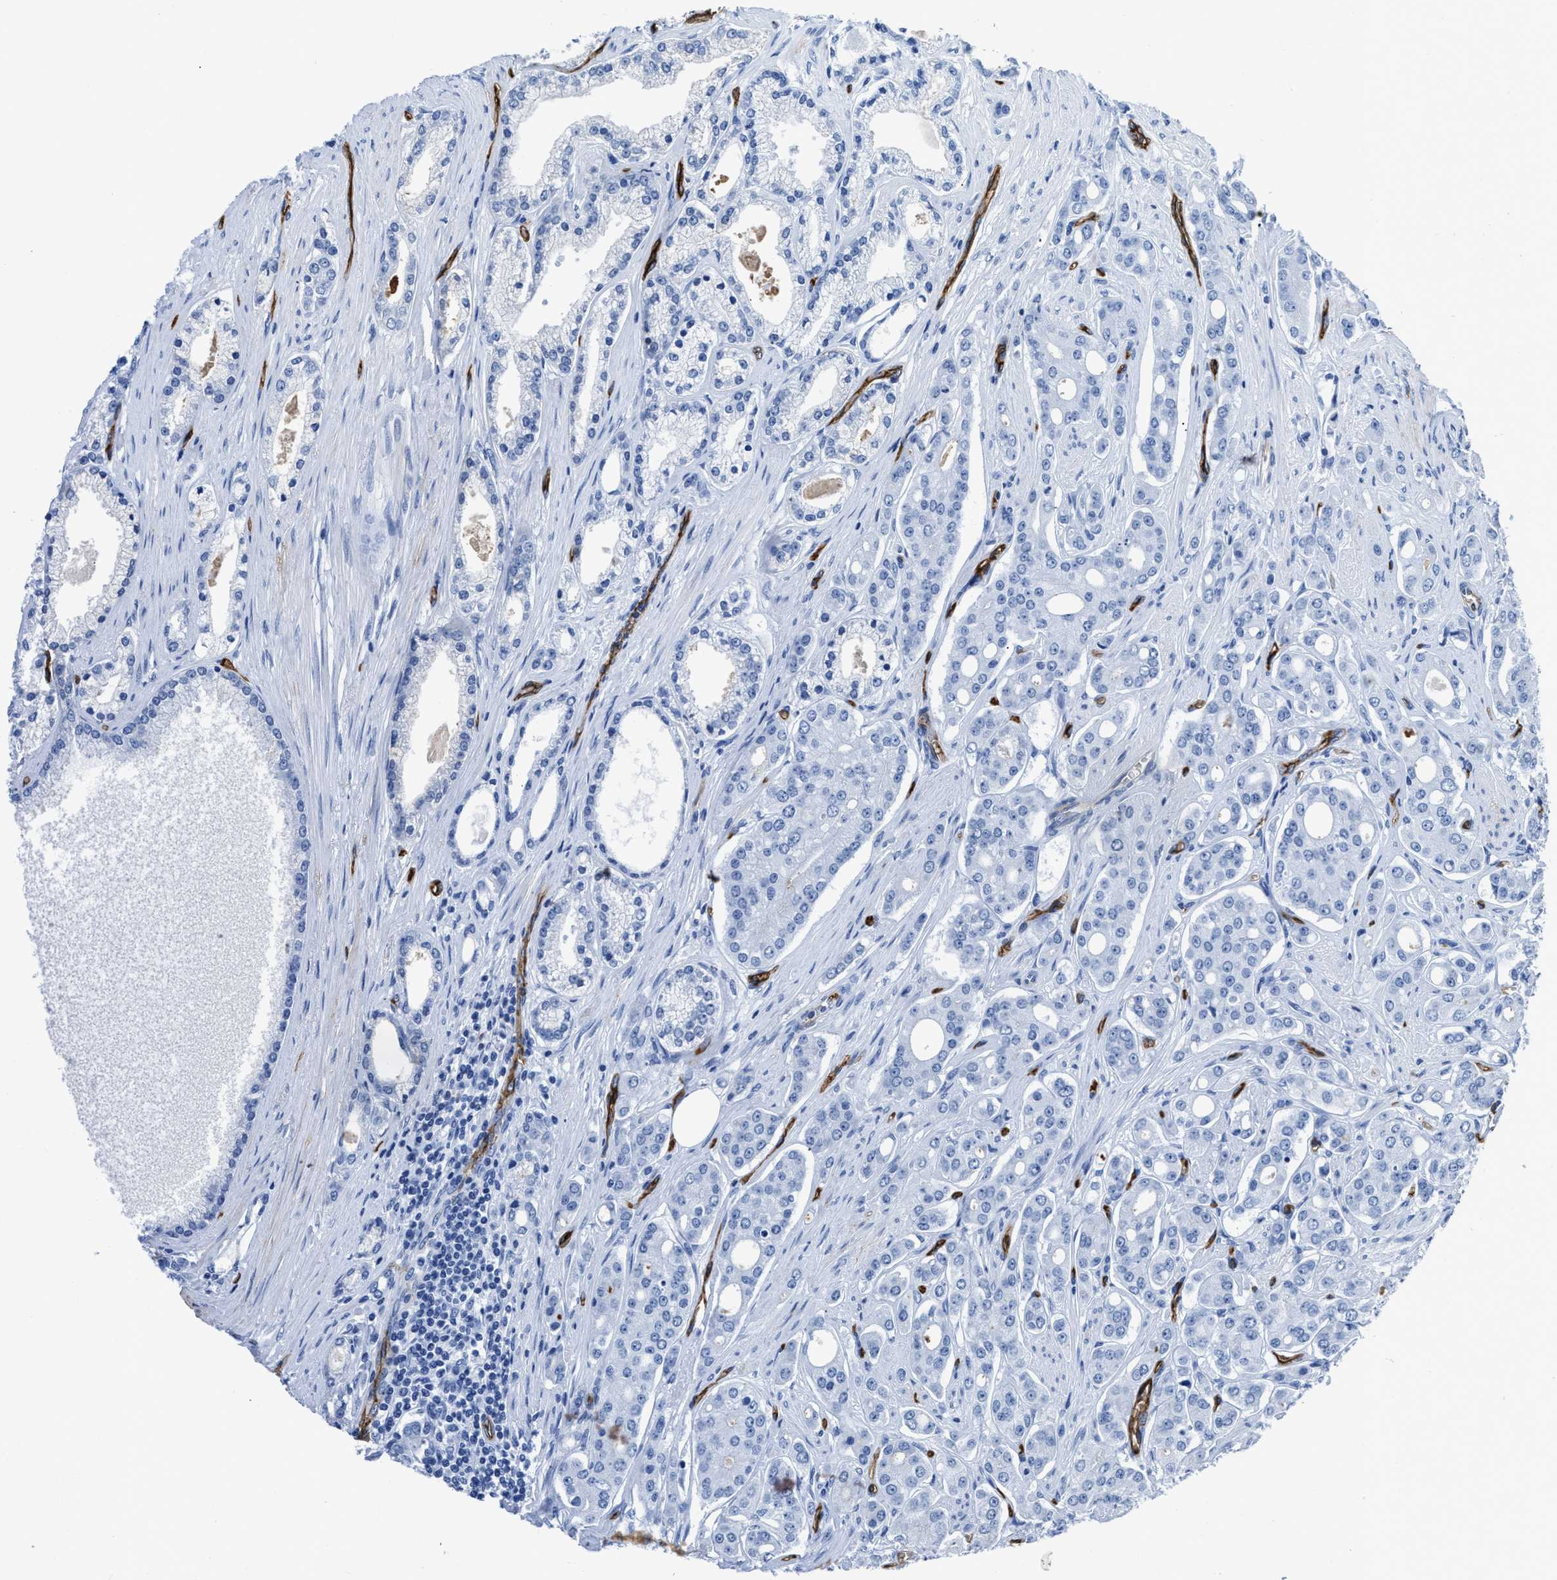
{"staining": {"intensity": "negative", "quantity": "none", "location": "none"}, "tissue": "prostate cancer", "cell_type": "Tumor cells", "image_type": "cancer", "snomed": [{"axis": "morphology", "description": "Adenocarcinoma, High grade"}, {"axis": "topography", "description": "Prostate"}], "caption": "Immunohistochemical staining of prostate cancer reveals no significant positivity in tumor cells.", "gene": "AQP1", "patient": {"sex": "male", "age": 71}}